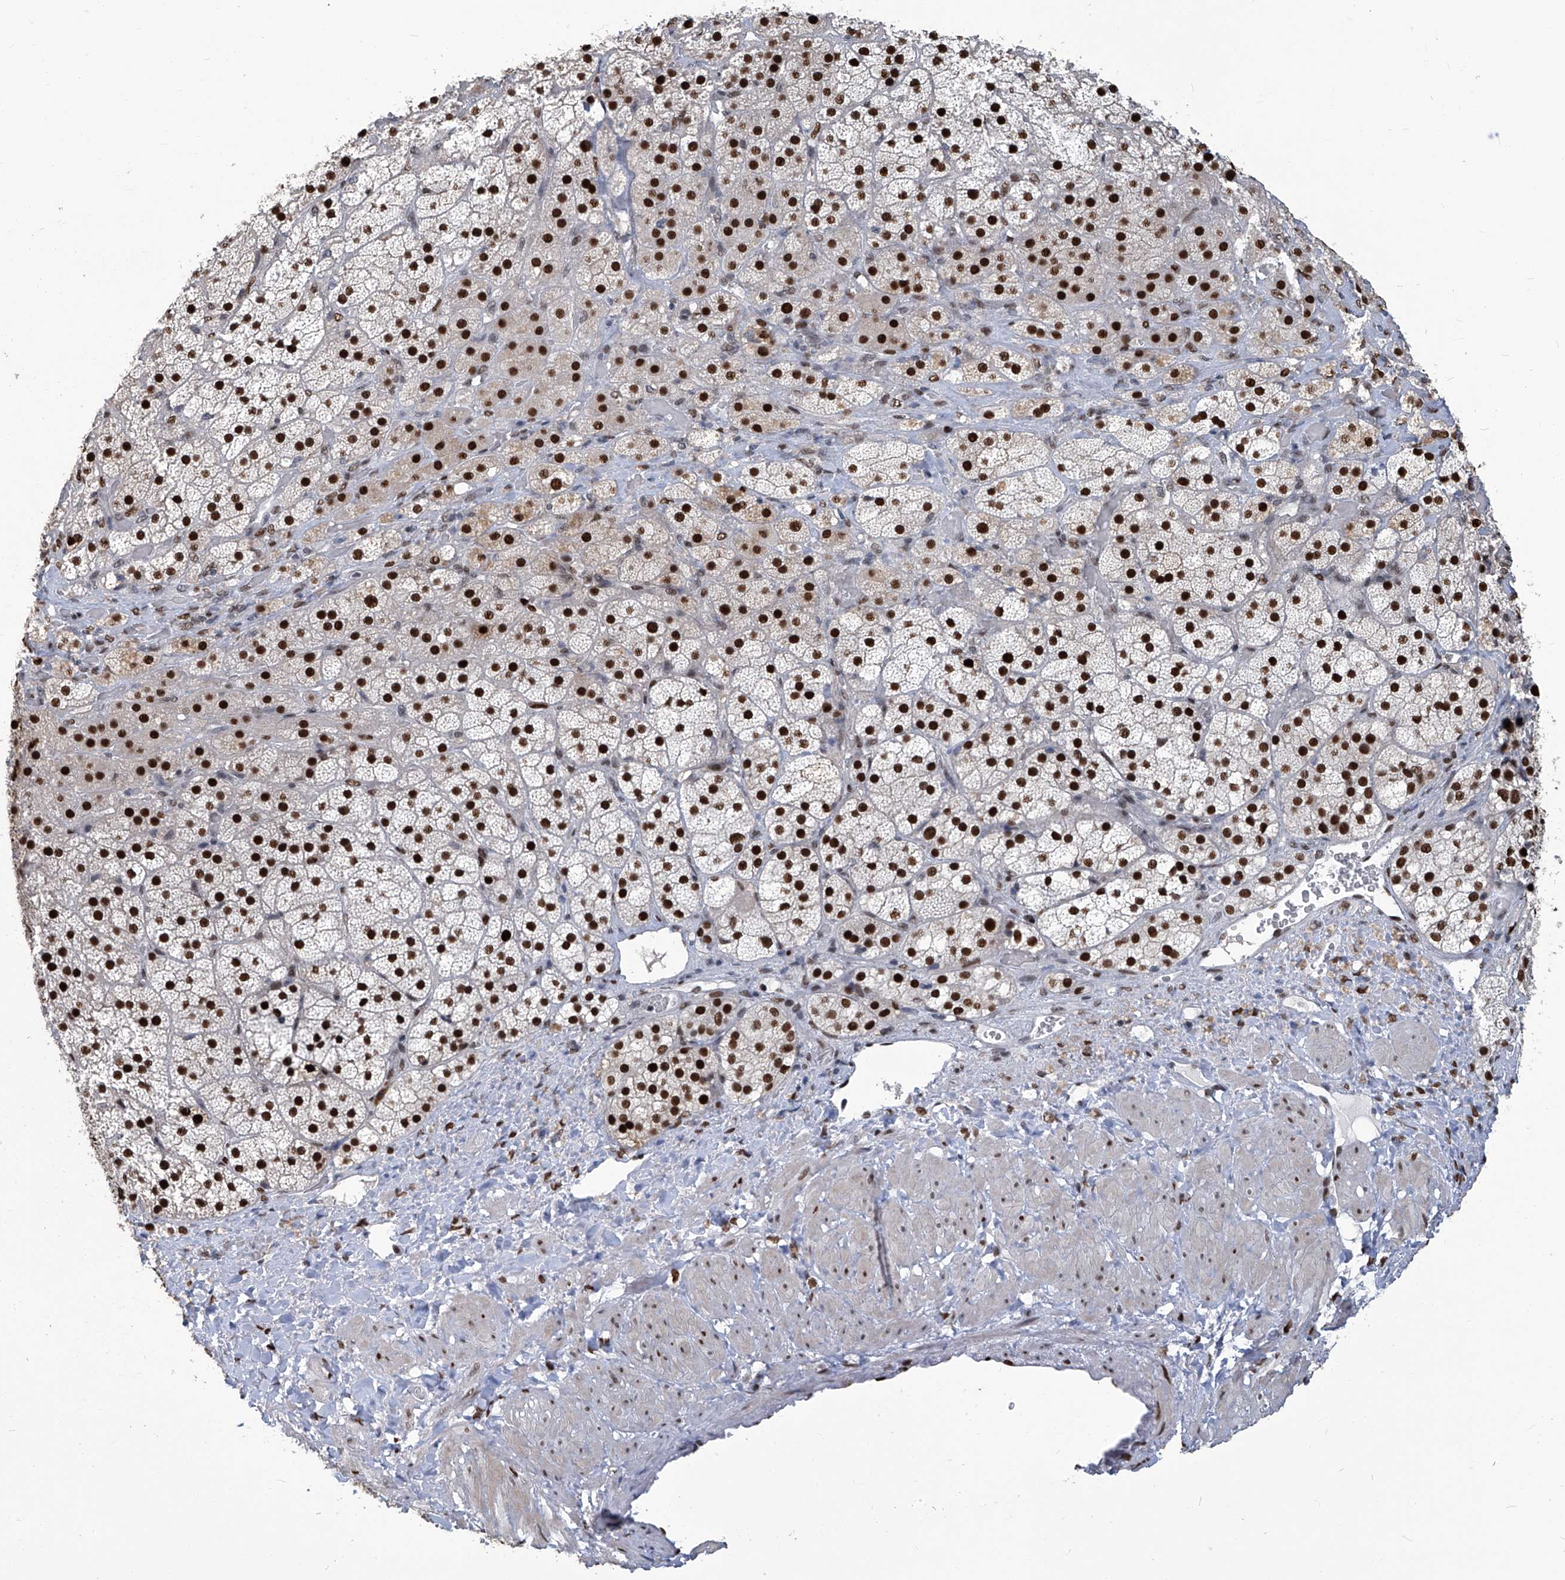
{"staining": {"intensity": "strong", "quantity": ">75%", "location": "nuclear"}, "tissue": "adrenal gland", "cell_type": "Glandular cells", "image_type": "normal", "snomed": [{"axis": "morphology", "description": "Normal tissue, NOS"}, {"axis": "topography", "description": "Adrenal gland"}], "caption": "Adrenal gland stained with DAB immunohistochemistry demonstrates high levels of strong nuclear expression in approximately >75% of glandular cells. The staining is performed using DAB (3,3'-diaminobenzidine) brown chromogen to label protein expression. The nuclei are counter-stained blue using hematoxylin.", "gene": "PCNA", "patient": {"sex": "male", "age": 57}}